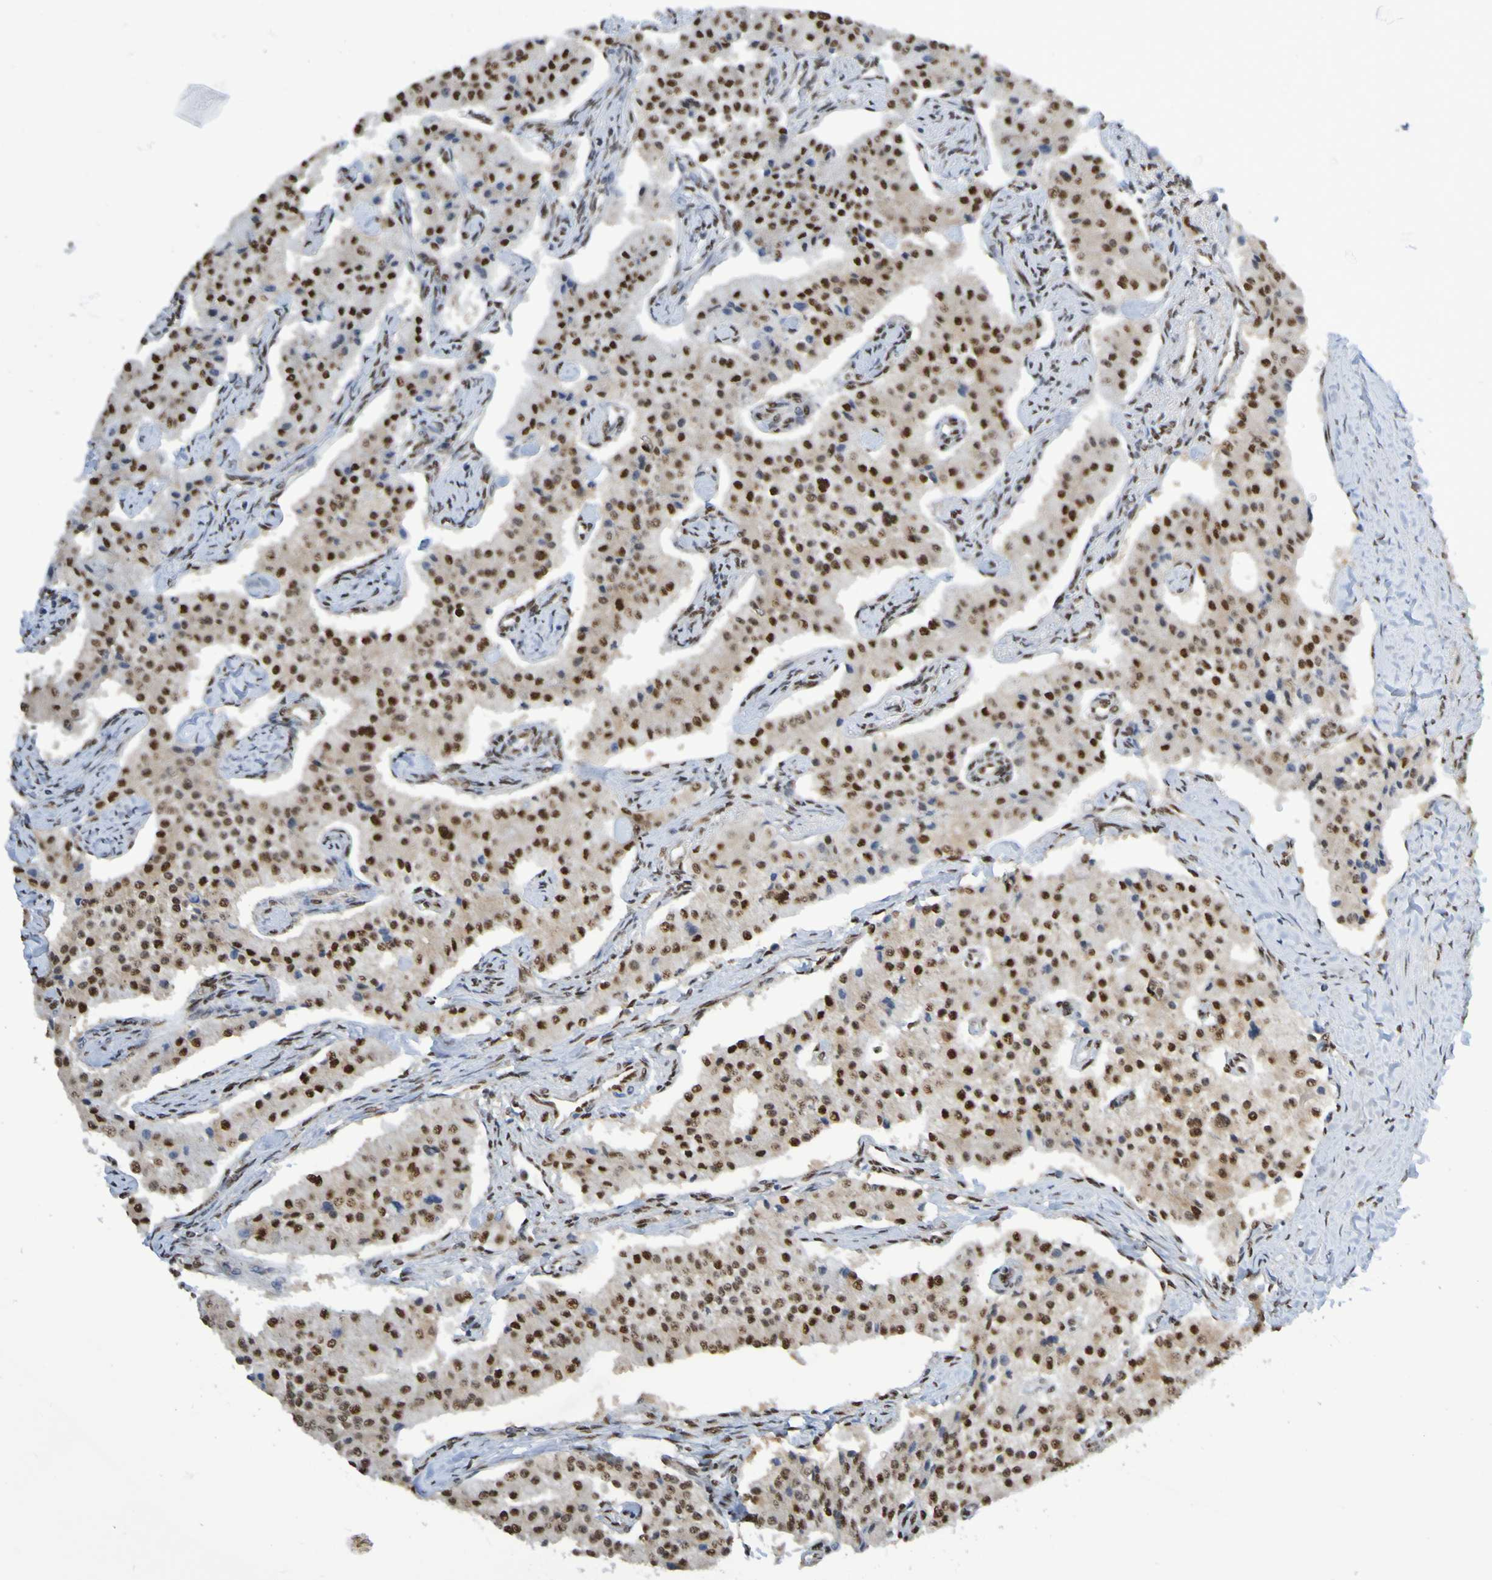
{"staining": {"intensity": "strong", "quantity": ">75%", "location": "nuclear"}, "tissue": "carcinoid", "cell_type": "Tumor cells", "image_type": "cancer", "snomed": [{"axis": "morphology", "description": "Carcinoid, malignant, NOS"}, {"axis": "topography", "description": "Colon"}], "caption": "Malignant carcinoid stained with DAB (3,3'-diaminobenzidine) immunohistochemistry (IHC) reveals high levels of strong nuclear positivity in approximately >75% of tumor cells. (DAB IHC with brightfield microscopy, high magnification).", "gene": "HDAC2", "patient": {"sex": "female", "age": 52}}